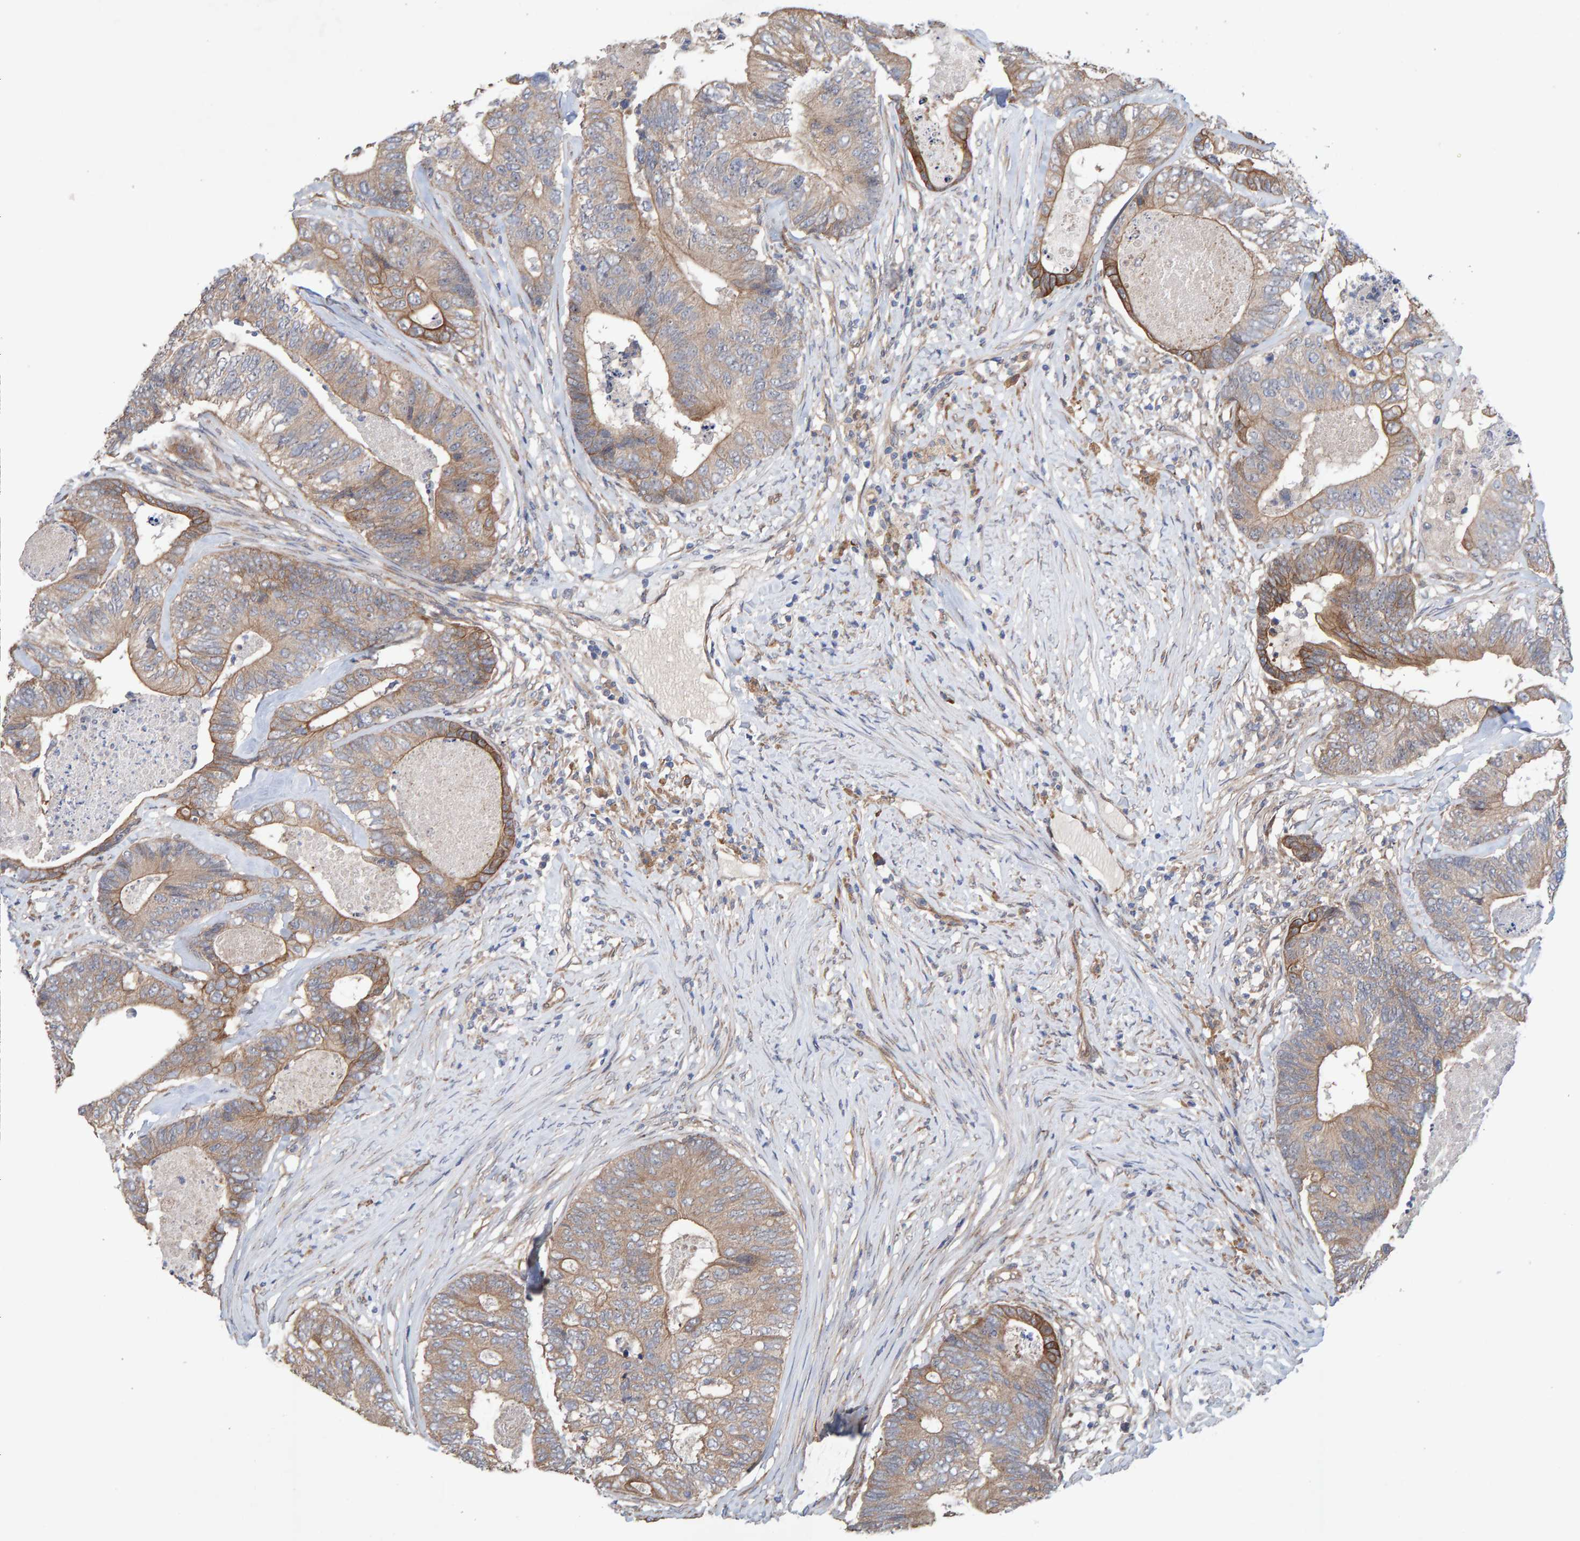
{"staining": {"intensity": "moderate", "quantity": ">75%", "location": "cytoplasmic/membranous"}, "tissue": "colorectal cancer", "cell_type": "Tumor cells", "image_type": "cancer", "snomed": [{"axis": "morphology", "description": "Adenocarcinoma, NOS"}, {"axis": "topography", "description": "Colon"}], "caption": "Immunohistochemical staining of human colorectal adenocarcinoma exhibits medium levels of moderate cytoplasmic/membranous protein staining in about >75% of tumor cells.", "gene": "LRSAM1", "patient": {"sex": "female", "age": 67}}